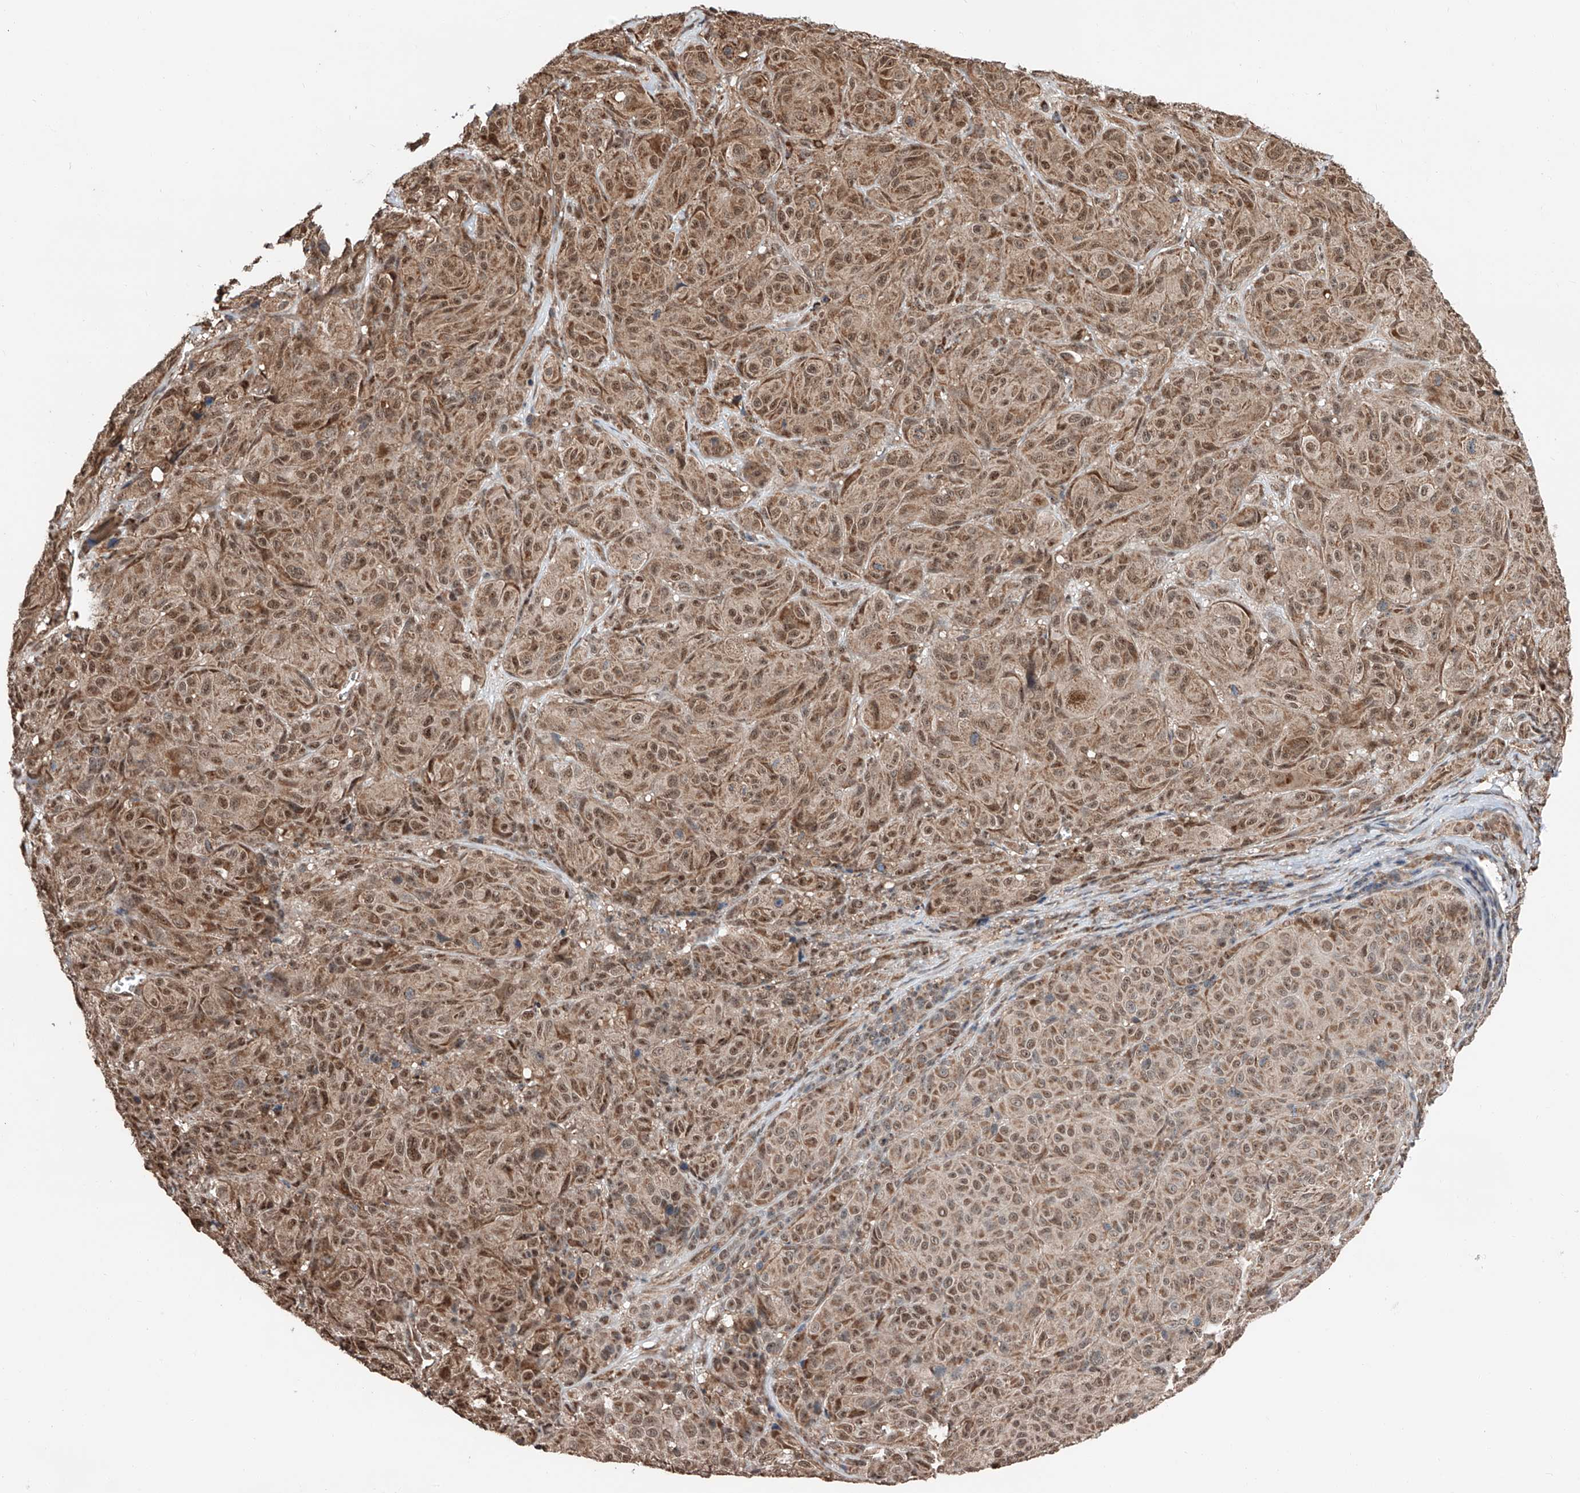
{"staining": {"intensity": "moderate", "quantity": ">75%", "location": "cytoplasmic/membranous,nuclear"}, "tissue": "melanoma", "cell_type": "Tumor cells", "image_type": "cancer", "snomed": [{"axis": "morphology", "description": "Malignant melanoma, NOS"}, {"axis": "topography", "description": "Skin"}], "caption": "Melanoma tissue shows moderate cytoplasmic/membranous and nuclear positivity in approximately >75% of tumor cells", "gene": "ZNF445", "patient": {"sex": "male", "age": 73}}